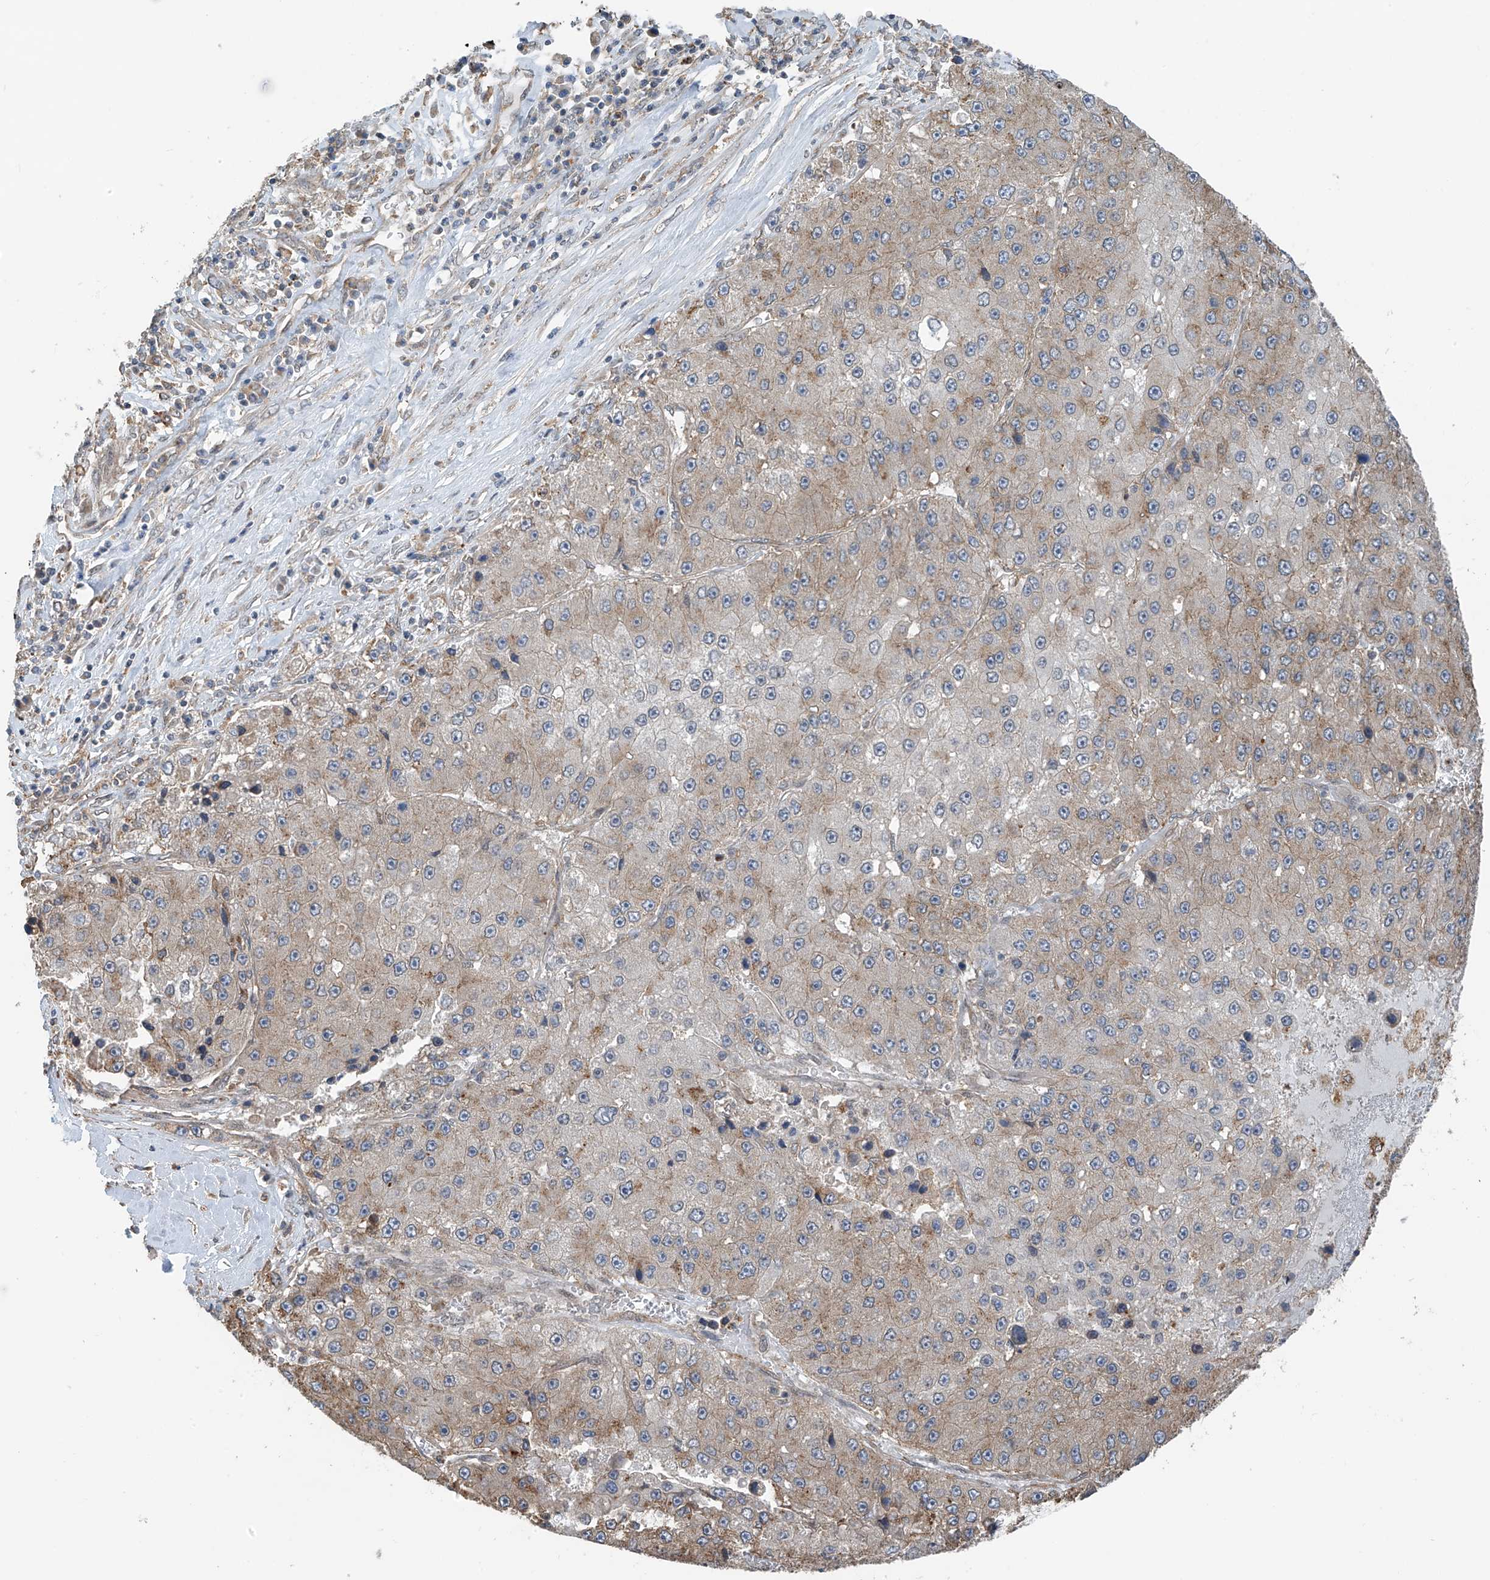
{"staining": {"intensity": "weak", "quantity": "25%-75%", "location": "cytoplasmic/membranous"}, "tissue": "liver cancer", "cell_type": "Tumor cells", "image_type": "cancer", "snomed": [{"axis": "morphology", "description": "Carcinoma, Hepatocellular, NOS"}, {"axis": "topography", "description": "Liver"}], "caption": "An image of liver cancer stained for a protein exhibits weak cytoplasmic/membranous brown staining in tumor cells.", "gene": "ZNF189", "patient": {"sex": "female", "age": 73}}